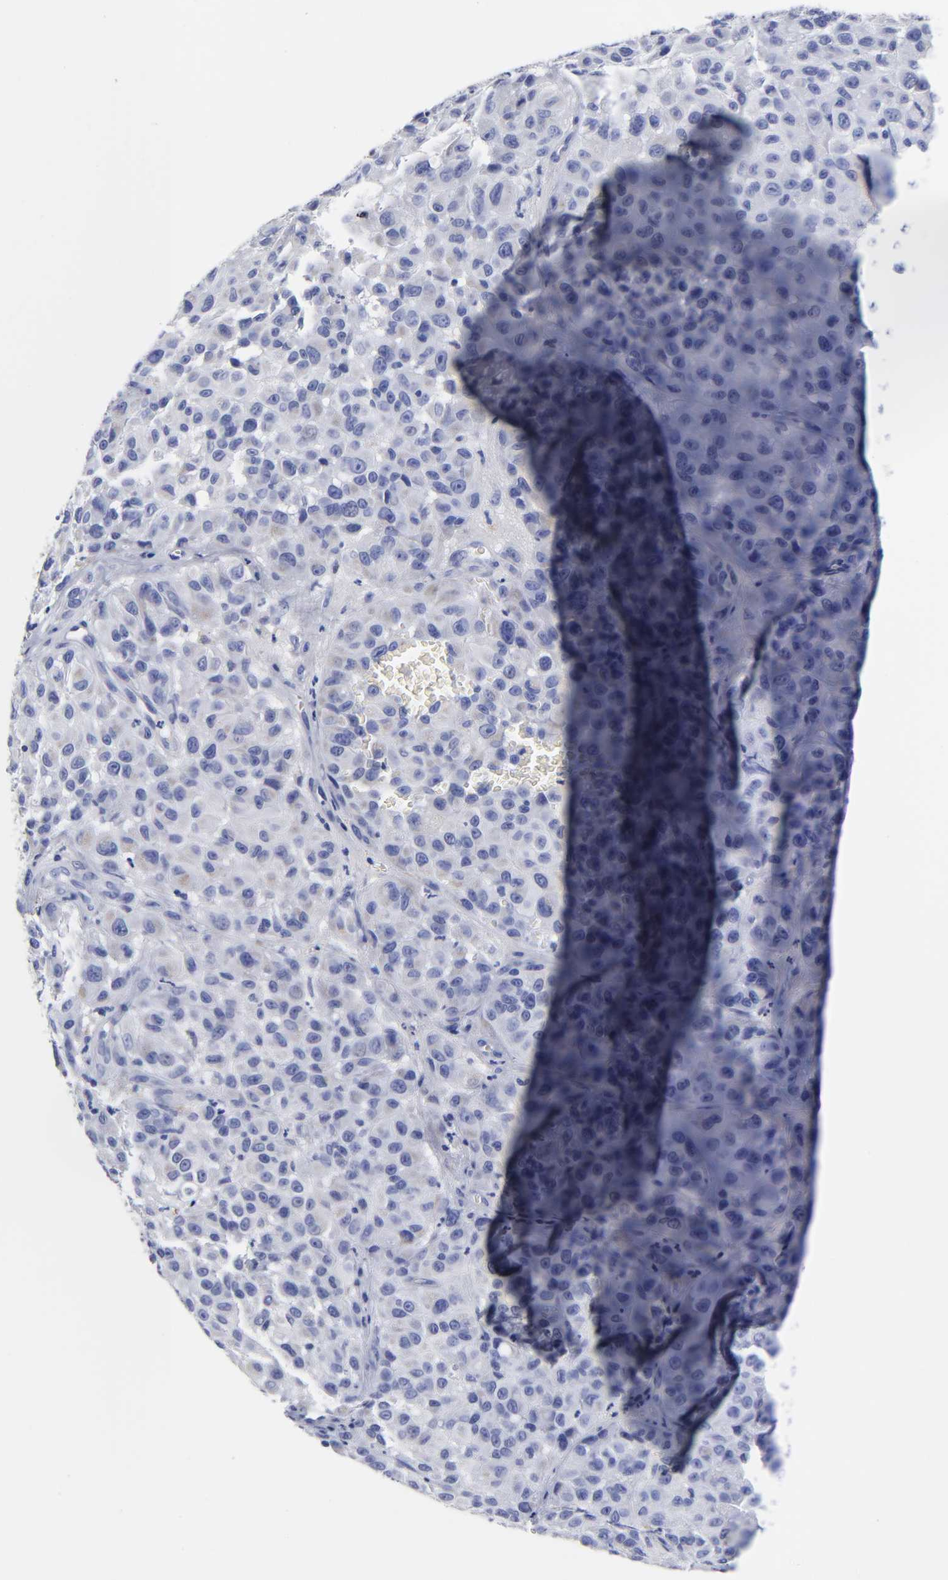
{"staining": {"intensity": "negative", "quantity": "none", "location": "none"}, "tissue": "melanoma", "cell_type": "Tumor cells", "image_type": "cancer", "snomed": [{"axis": "morphology", "description": "Malignant melanoma, NOS"}, {"axis": "topography", "description": "Skin"}], "caption": "Immunohistochemical staining of malignant melanoma demonstrates no significant staining in tumor cells.", "gene": "PTP4A1", "patient": {"sex": "female", "age": 21}}